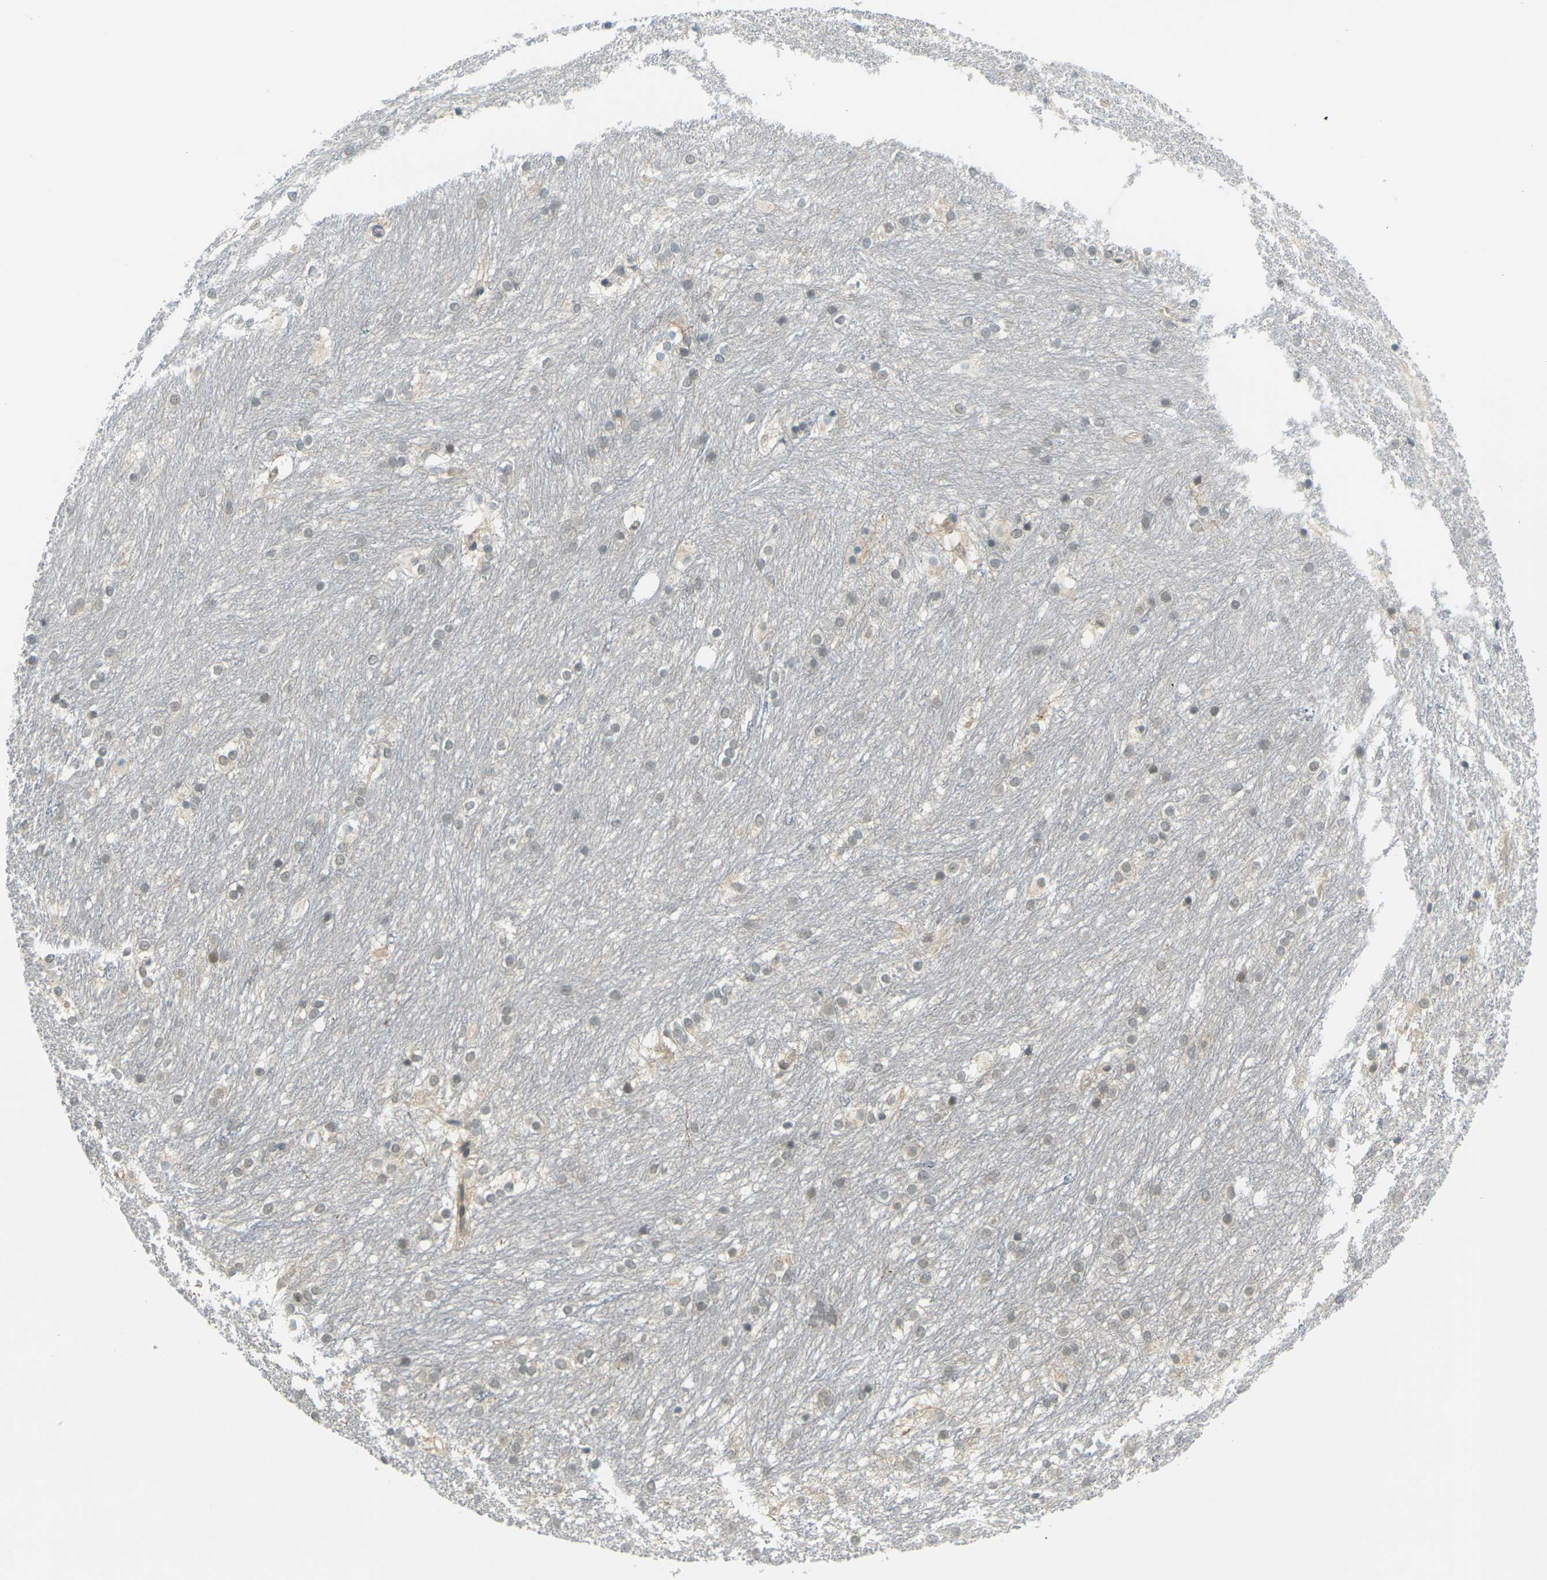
{"staining": {"intensity": "negative", "quantity": "none", "location": "none"}, "tissue": "caudate", "cell_type": "Glial cells", "image_type": "normal", "snomed": [{"axis": "morphology", "description": "Normal tissue, NOS"}, {"axis": "topography", "description": "Lateral ventricle wall"}], "caption": "DAB (3,3'-diaminobenzidine) immunohistochemical staining of benign human caudate shows no significant positivity in glial cells.", "gene": "SOCS6", "patient": {"sex": "female", "age": 19}}